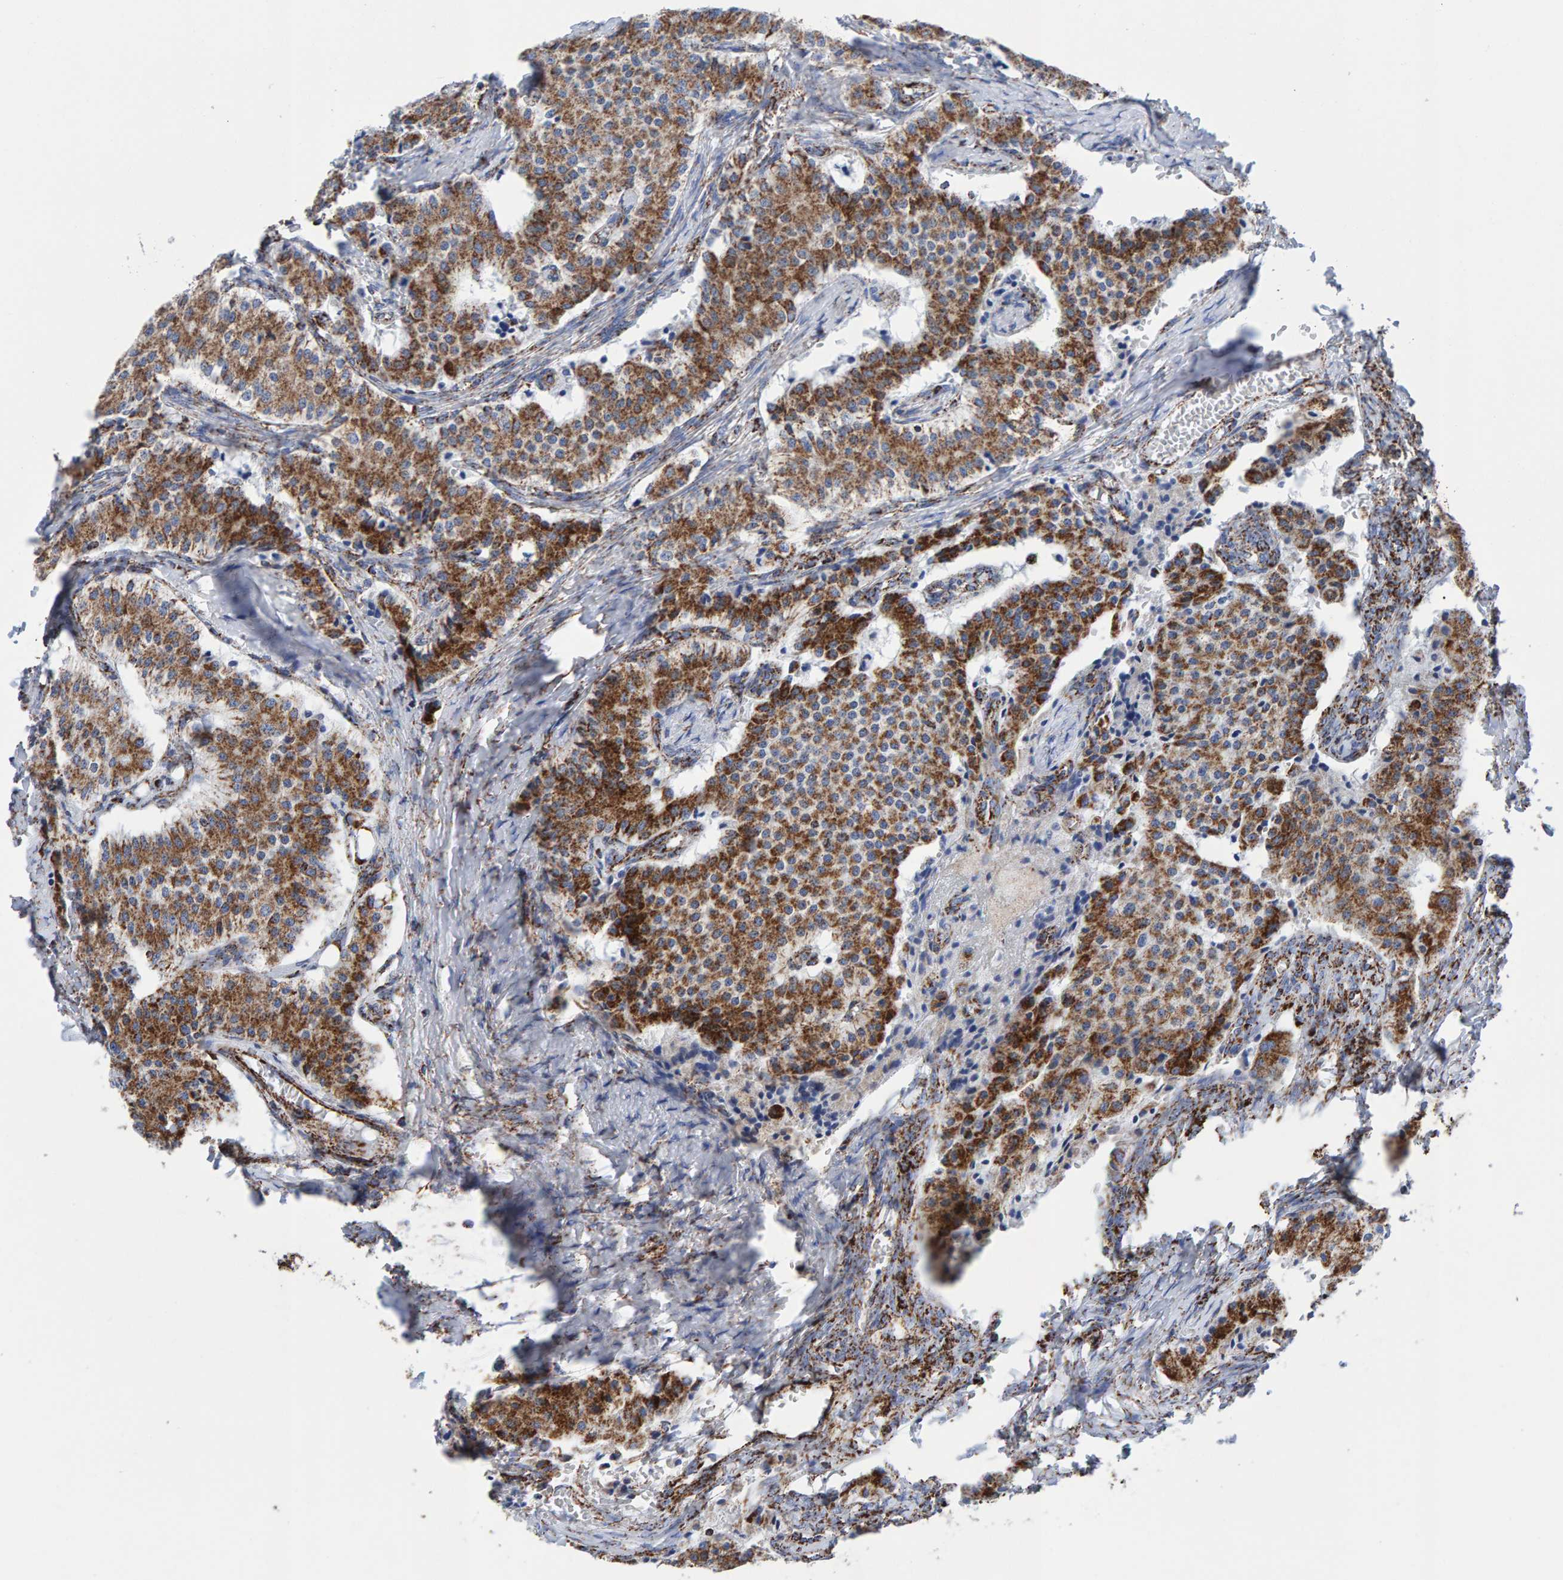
{"staining": {"intensity": "moderate", "quantity": ">75%", "location": "cytoplasmic/membranous"}, "tissue": "carcinoid", "cell_type": "Tumor cells", "image_type": "cancer", "snomed": [{"axis": "morphology", "description": "Carcinoid, malignant, NOS"}, {"axis": "topography", "description": "Colon"}], "caption": "A high-resolution image shows immunohistochemistry staining of malignant carcinoid, which reveals moderate cytoplasmic/membranous expression in about >75% of tumor cells.", "gene": "ENSG00000262660", "patient": {"sex": "female", "age": 52}}